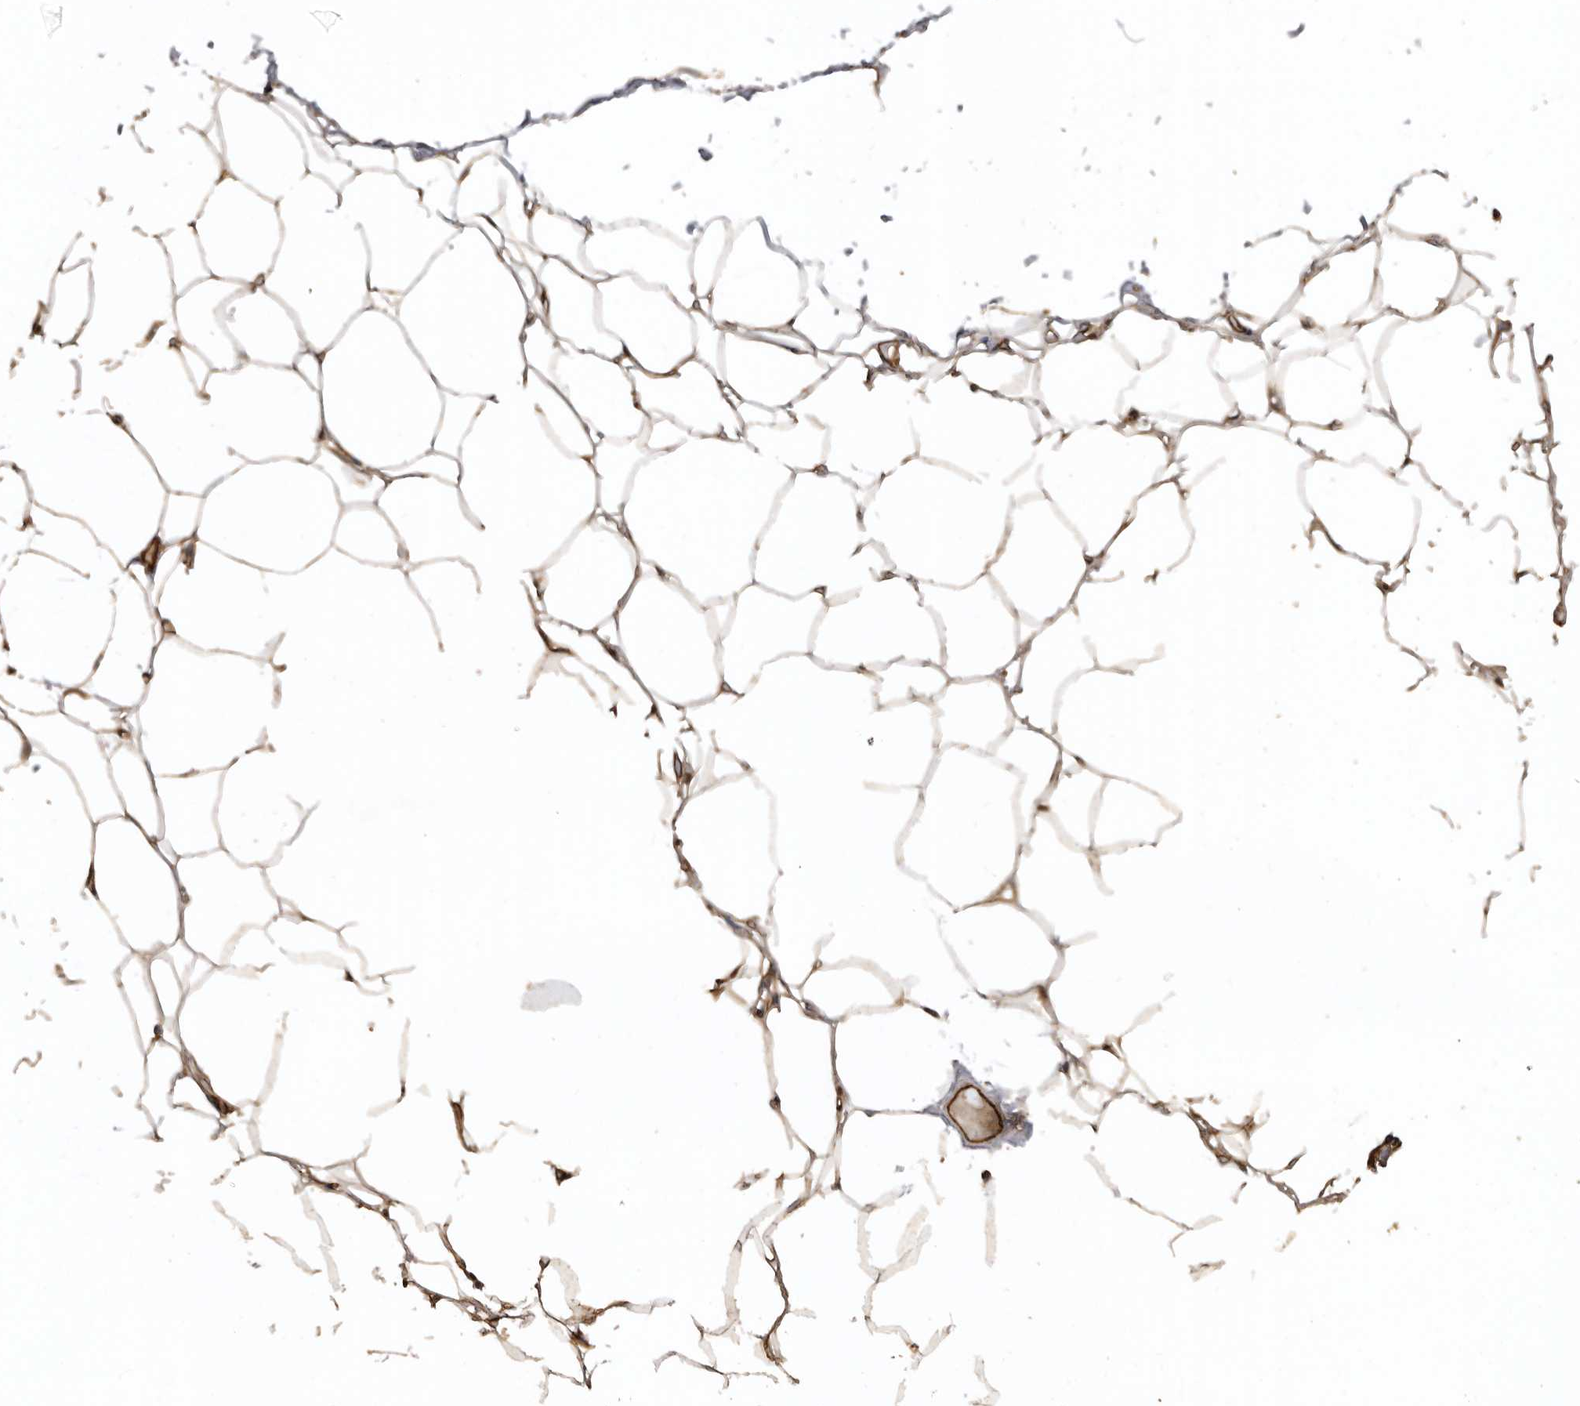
{"staining": {"intensity": "moderate", "quantity": ">75%", "location": "cytoplasmic/membranous"}, "tissue": "adipose tissue", "cell_type": "Adipocytes", "image_type": "normal", "snomed": [{"axis": "morphology", "description": "Normal tissue, NOS"}, {"axis": "topography", "description": "Breast"}], "caption": "Immunohistochemical staining of benign adipose tissue shows moderate cytoplasmic/membranous protein staining in about >75% of adipocytes.", "gene": "EXOC3L1", "patient": {"sex": "female", "age": 23}}